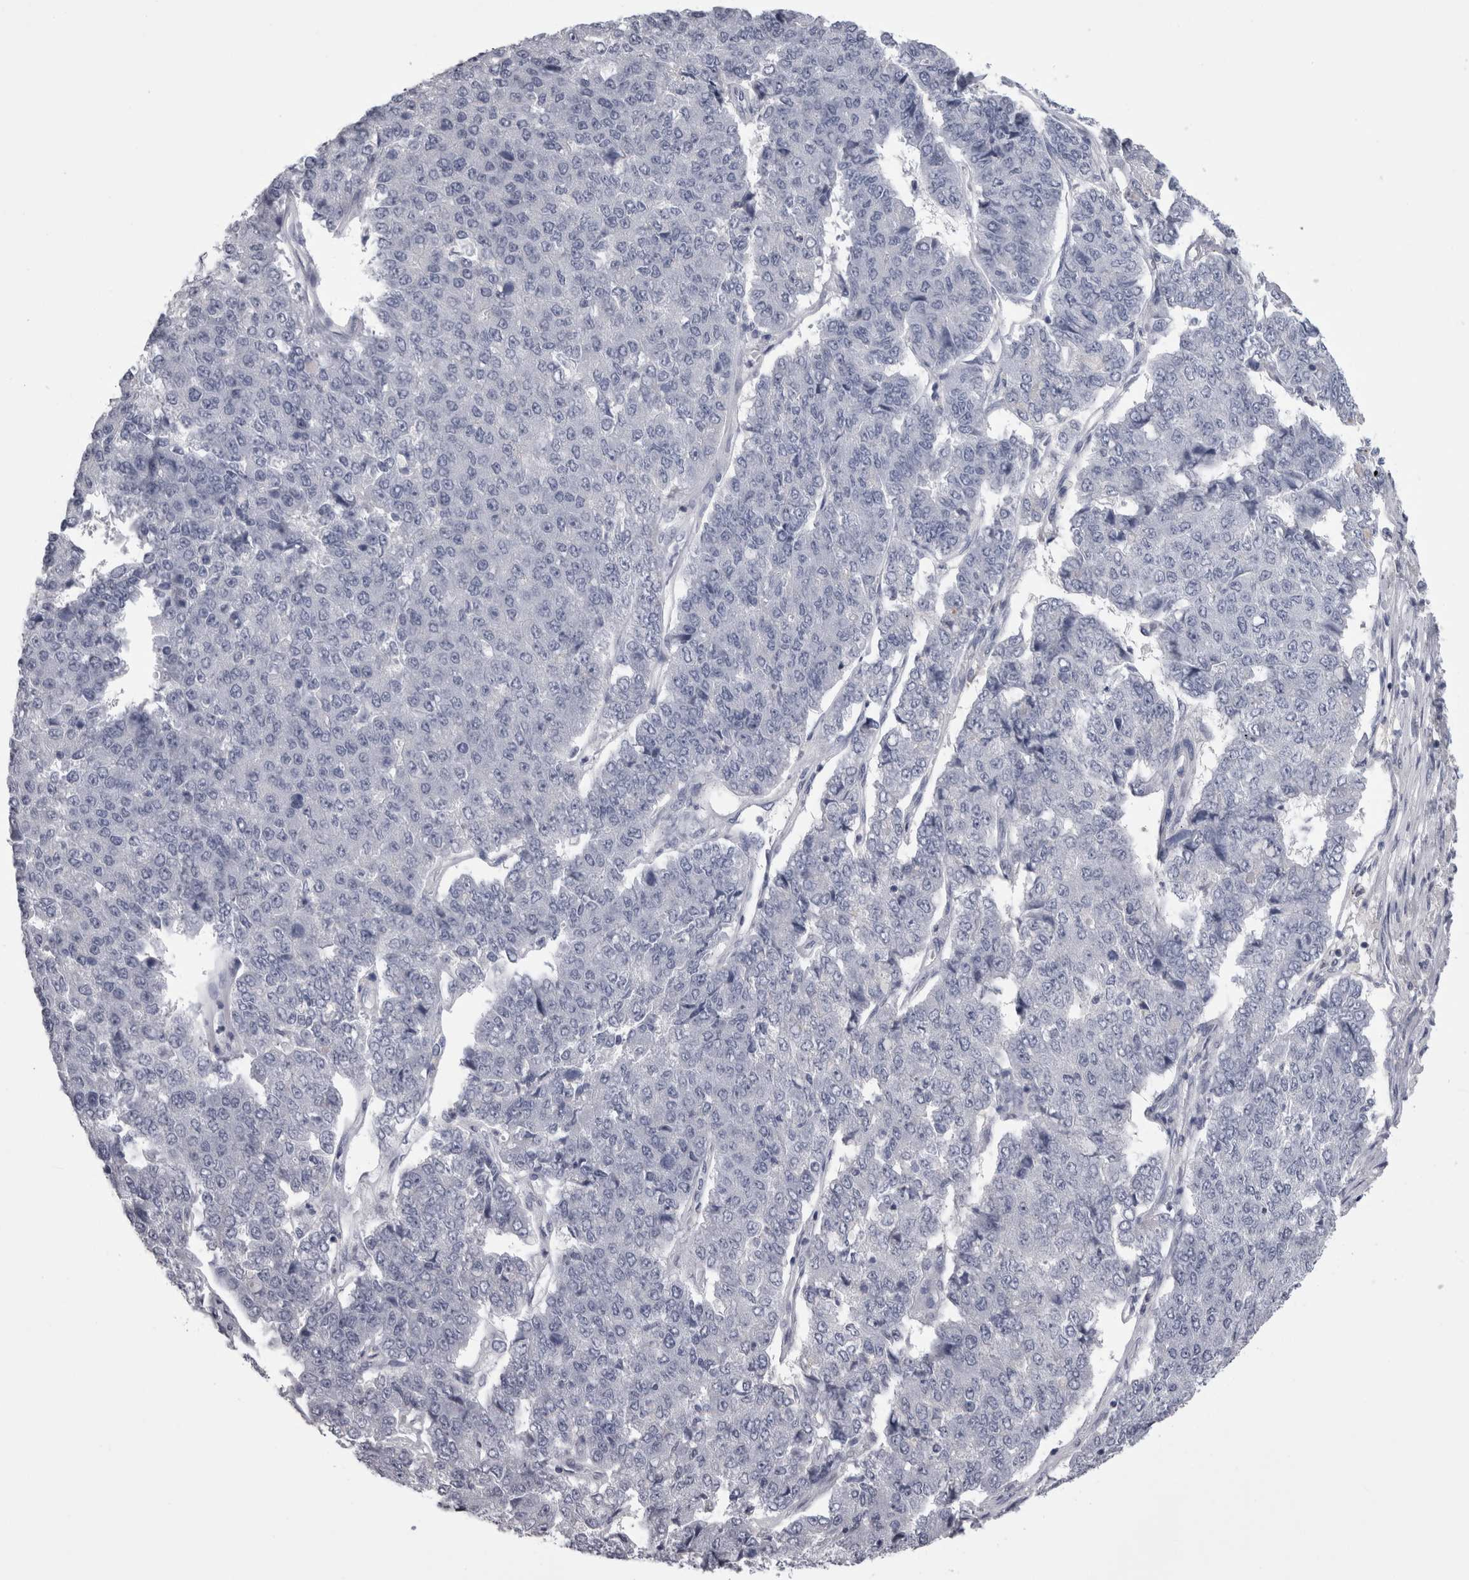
{"staining": {"intensity": "negative", "quantity": "none", "location": "none"}, "tissue": "pancreatic cancer", "cell_type": "Tumor cells", "image_type": "cancer", "snomed": [{"axis": "morphology", "description": "Adenocarcinoma, NOS"}, {"axis": "topography", "description": "Pancreas"}], "caption": "Immunohistochemistry histopathology image of neoplastic tissue: pancreatic cancer (adenocarcinoma) stained with DAB (3,3'-diaminobenzidine) demonstrates no significant protein positivity in tumor cells. (Brightfield microscopy of DAB (3,3'-diaminobenzidine) immunohistochemistry at high magnification).", "gene": "AFMID", "patient": {"sex": "male", "age": 50}}